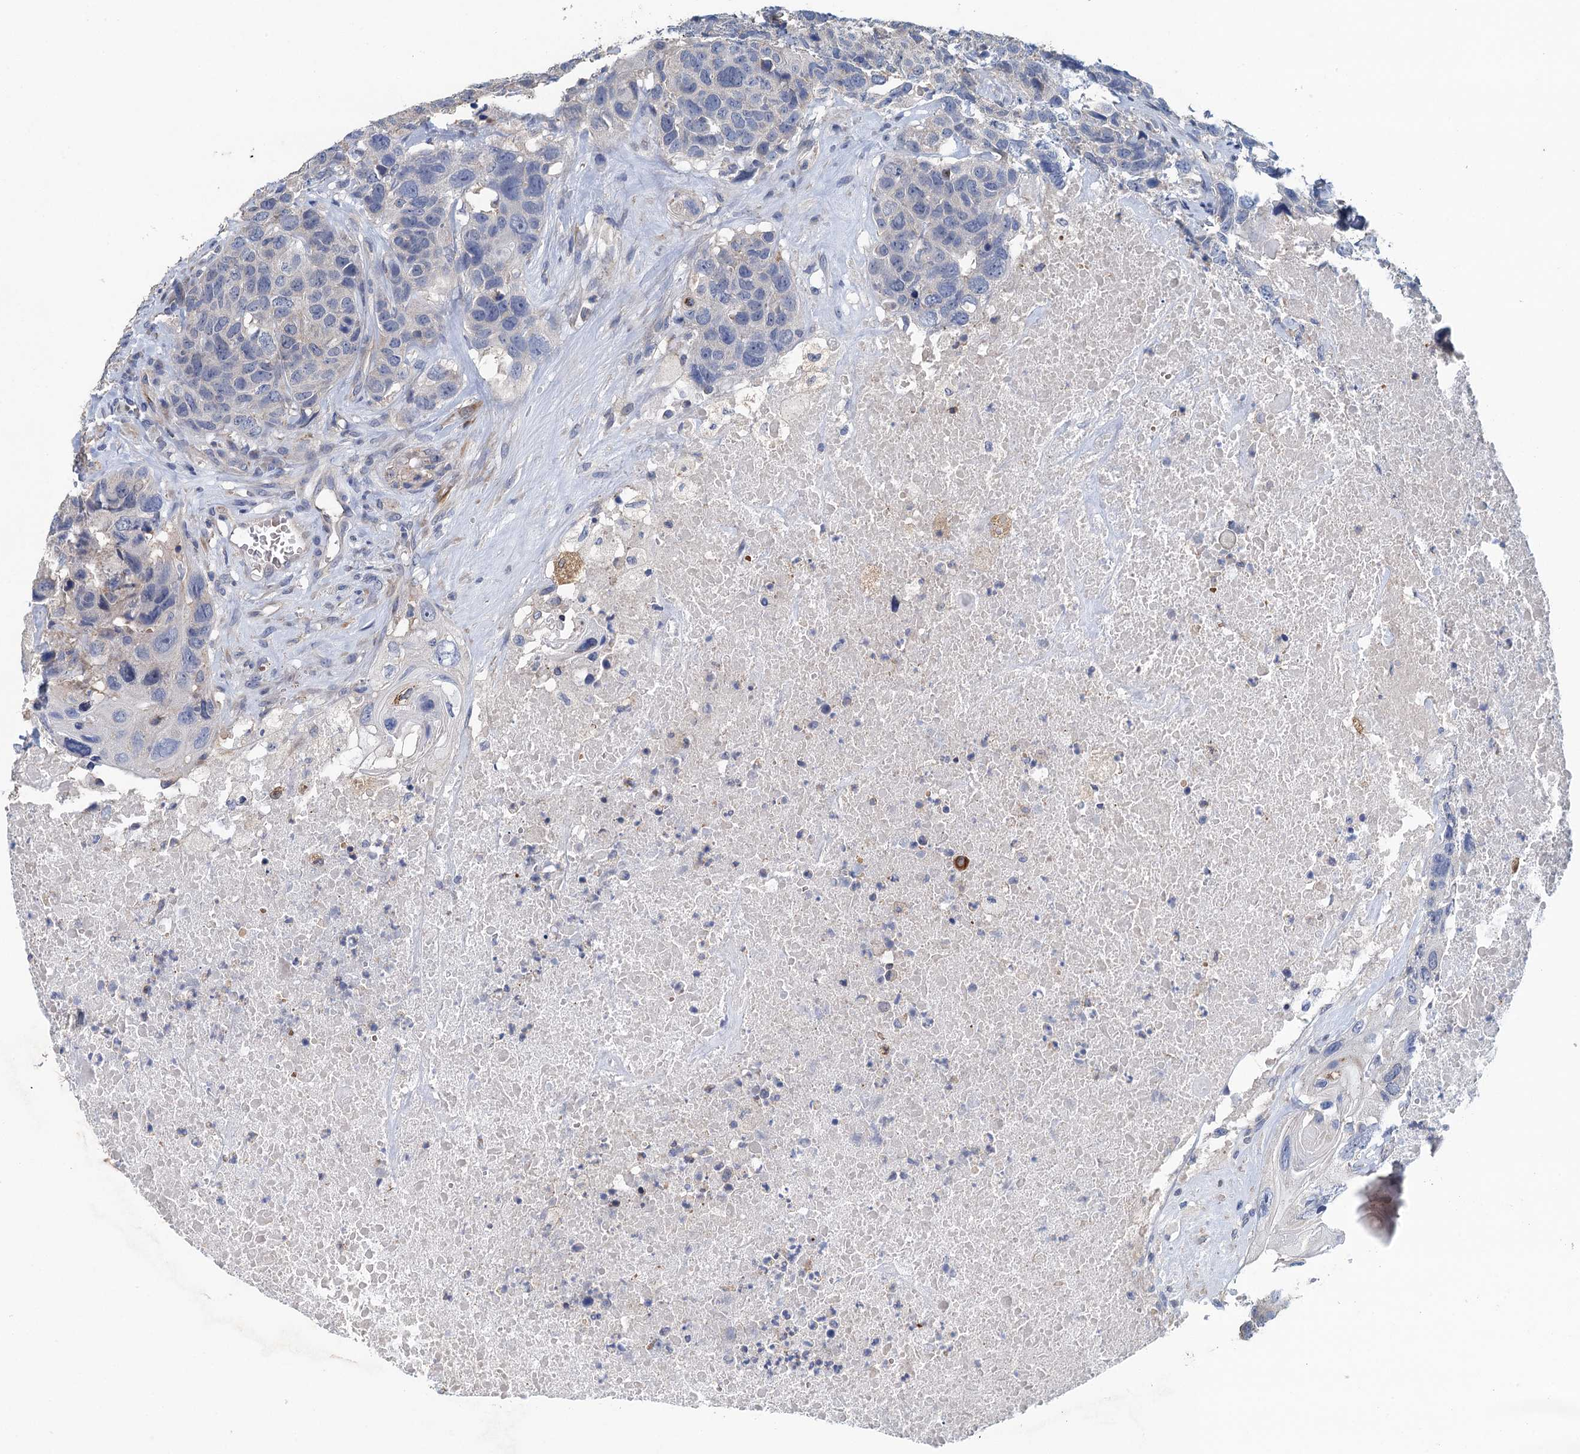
{"staining": {"intensity": "negative", "quantity": "none", "location": "none"}, "tissue": "head and neck cancer", "cell_type": "Tumor cells", "image_type": "cancer", "snomed": [{"axis": "morphology", "description": "Squamous cell carcinoma, NOS"}, {"axis": "topography", "description": "Head-Neck"}], "caption": "An immunohistochemistry (IHC) micrograph of head and neck squamous cell carcinoma is shown. There is no staining in tumor cells of head and neck squamous cell carcinoma. The staining was performed using DAB (3,3'-diaminobenzidine) to visualize the protein expression in brown, while the nuclei were stained in blue with hematoxylin (Magnification: 20x).", "gene": "RSAD2", "patient": {"sex": "male", "age": 66}}